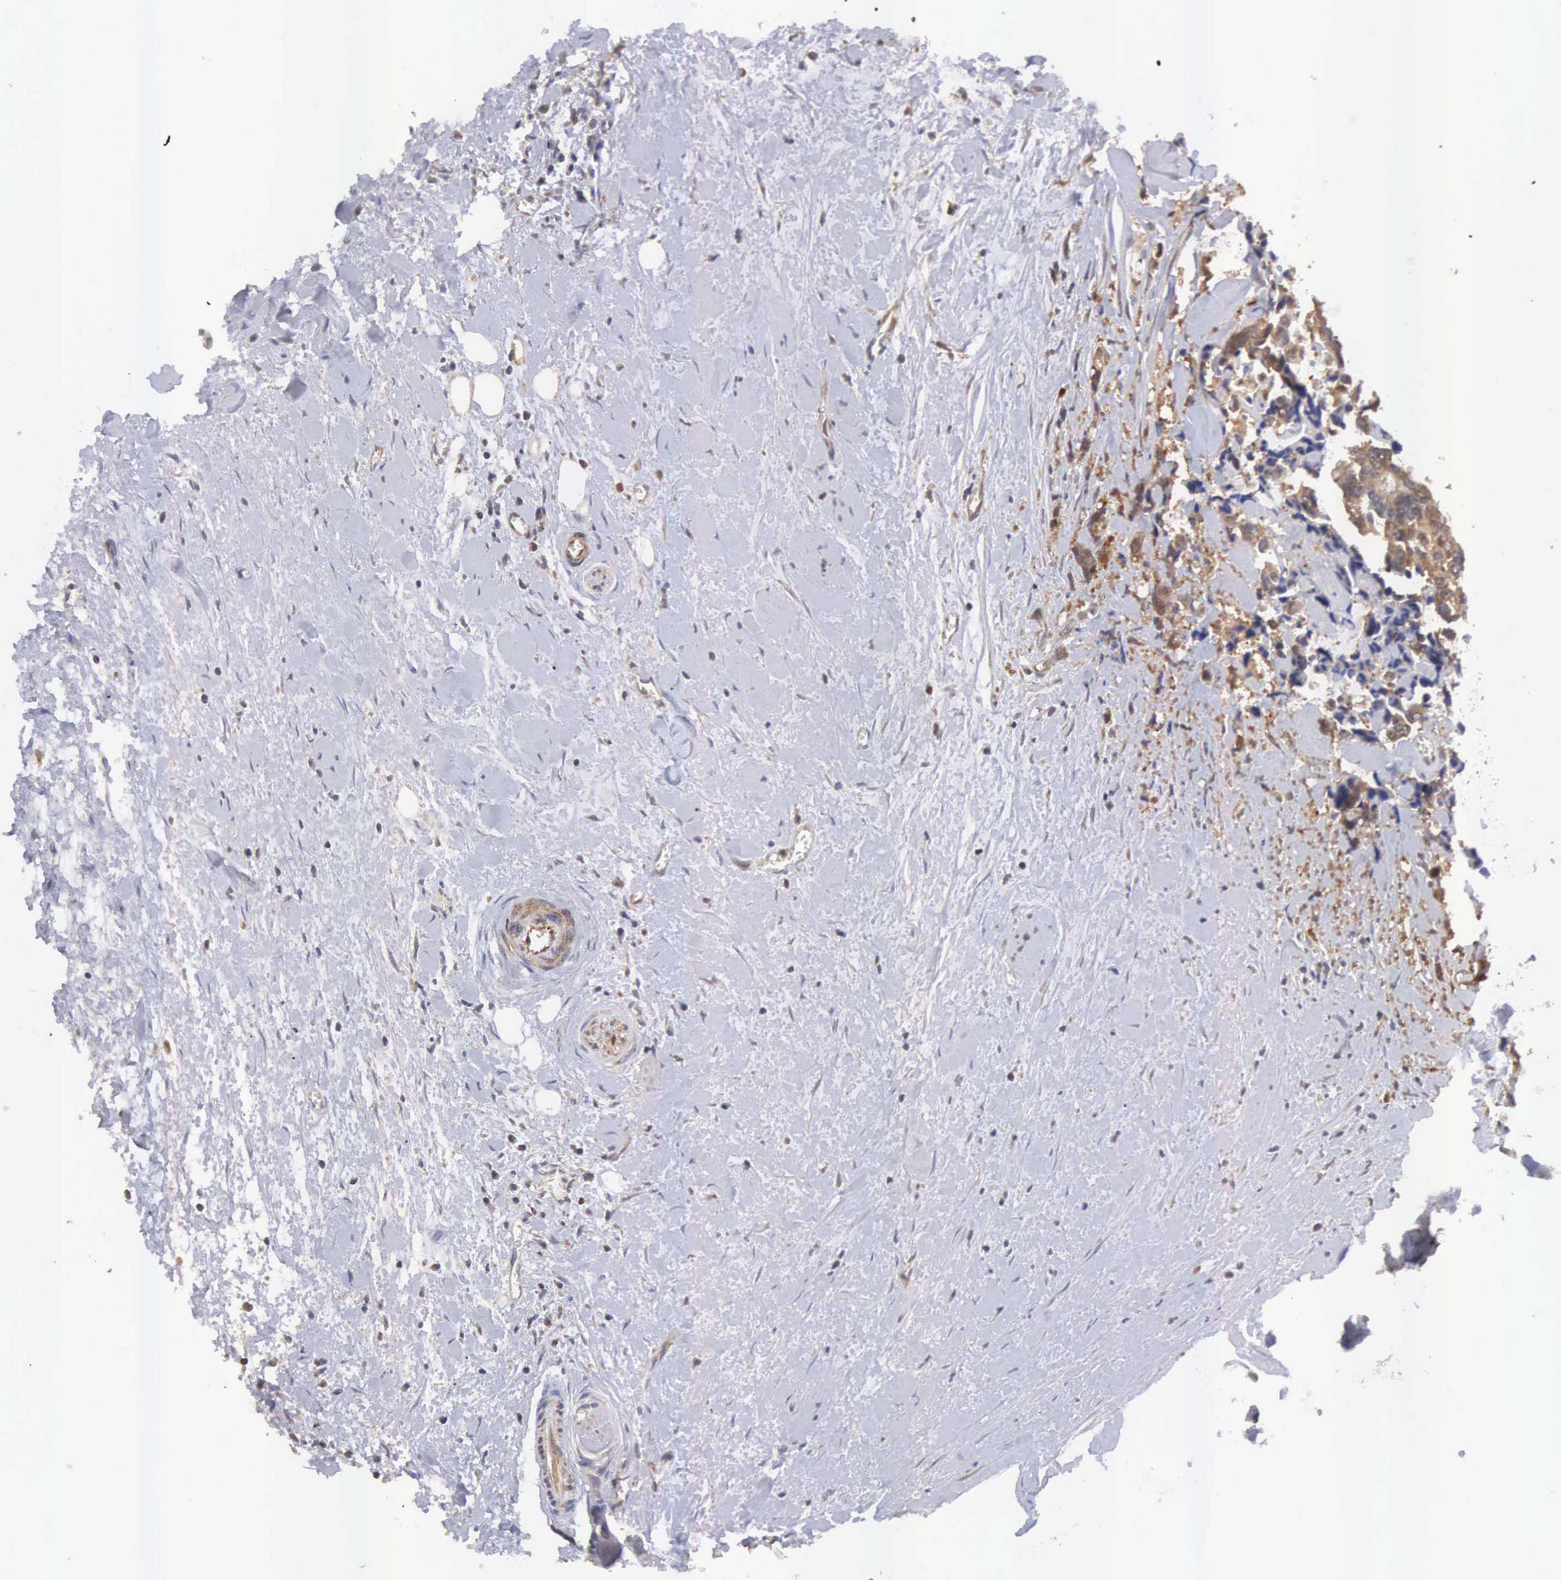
{"staining": {"intensity": "moderate", "quantity": "25%-75%", "location": "cytoplasmic/membranous"}, "tissue": "colorectal cancer", "cell_type": "Tumor cells", "image_type": "cancer", "snomed": [{"axis": "morphology", "description": "Adenocarcinoma, NOS"}, {"axis": "topography", "description": "Rectum"}], "caption": "A brown stain labels moderate cytoplasmic/membranous expression of a protein in human colorectal adenocarcinoma tumor cells.", "gene": "DHRS1", "patient": {"sex": "male", "age": 76}}